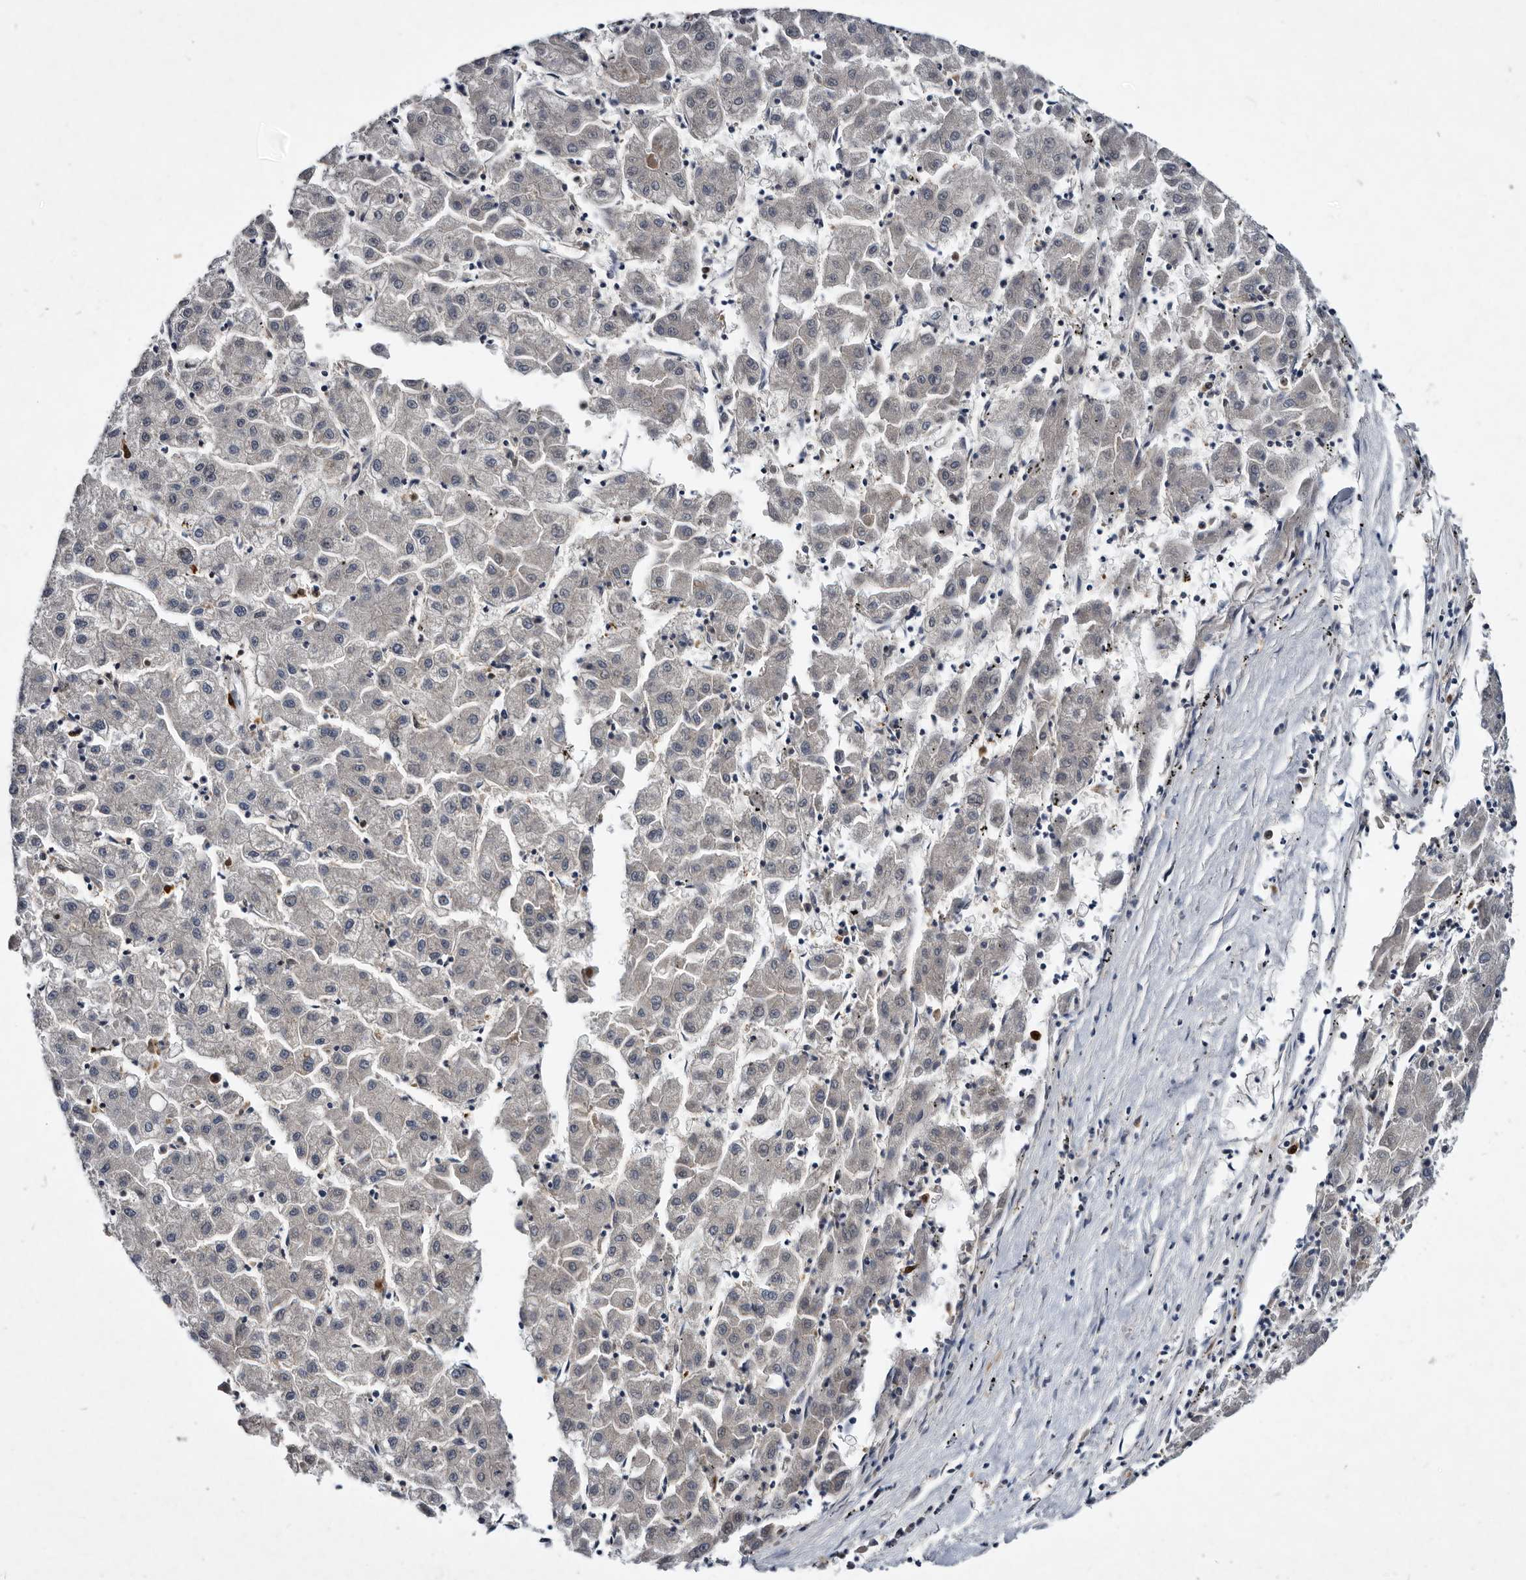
{"staining": {"intensity": "negative", "quantity": "none", "location": "none"}, "tissue": "liver cancer", "cell_type": "Tumor cells", "image_type": "cancer", "snomed": [{"axis": "morphology", "description": "Carcinoma, Hepatocellular, NOS"}, {"axis": "topography", "description": "Liver"}], "caption": "A photomicrograph of liver hepatocellular carcinoma stained for a protein shows no brown staining in tumor cells. Nuclei are stained in blue.", "gene": "SERPINB8", "patient": {"sex": "male", "age": 72}}